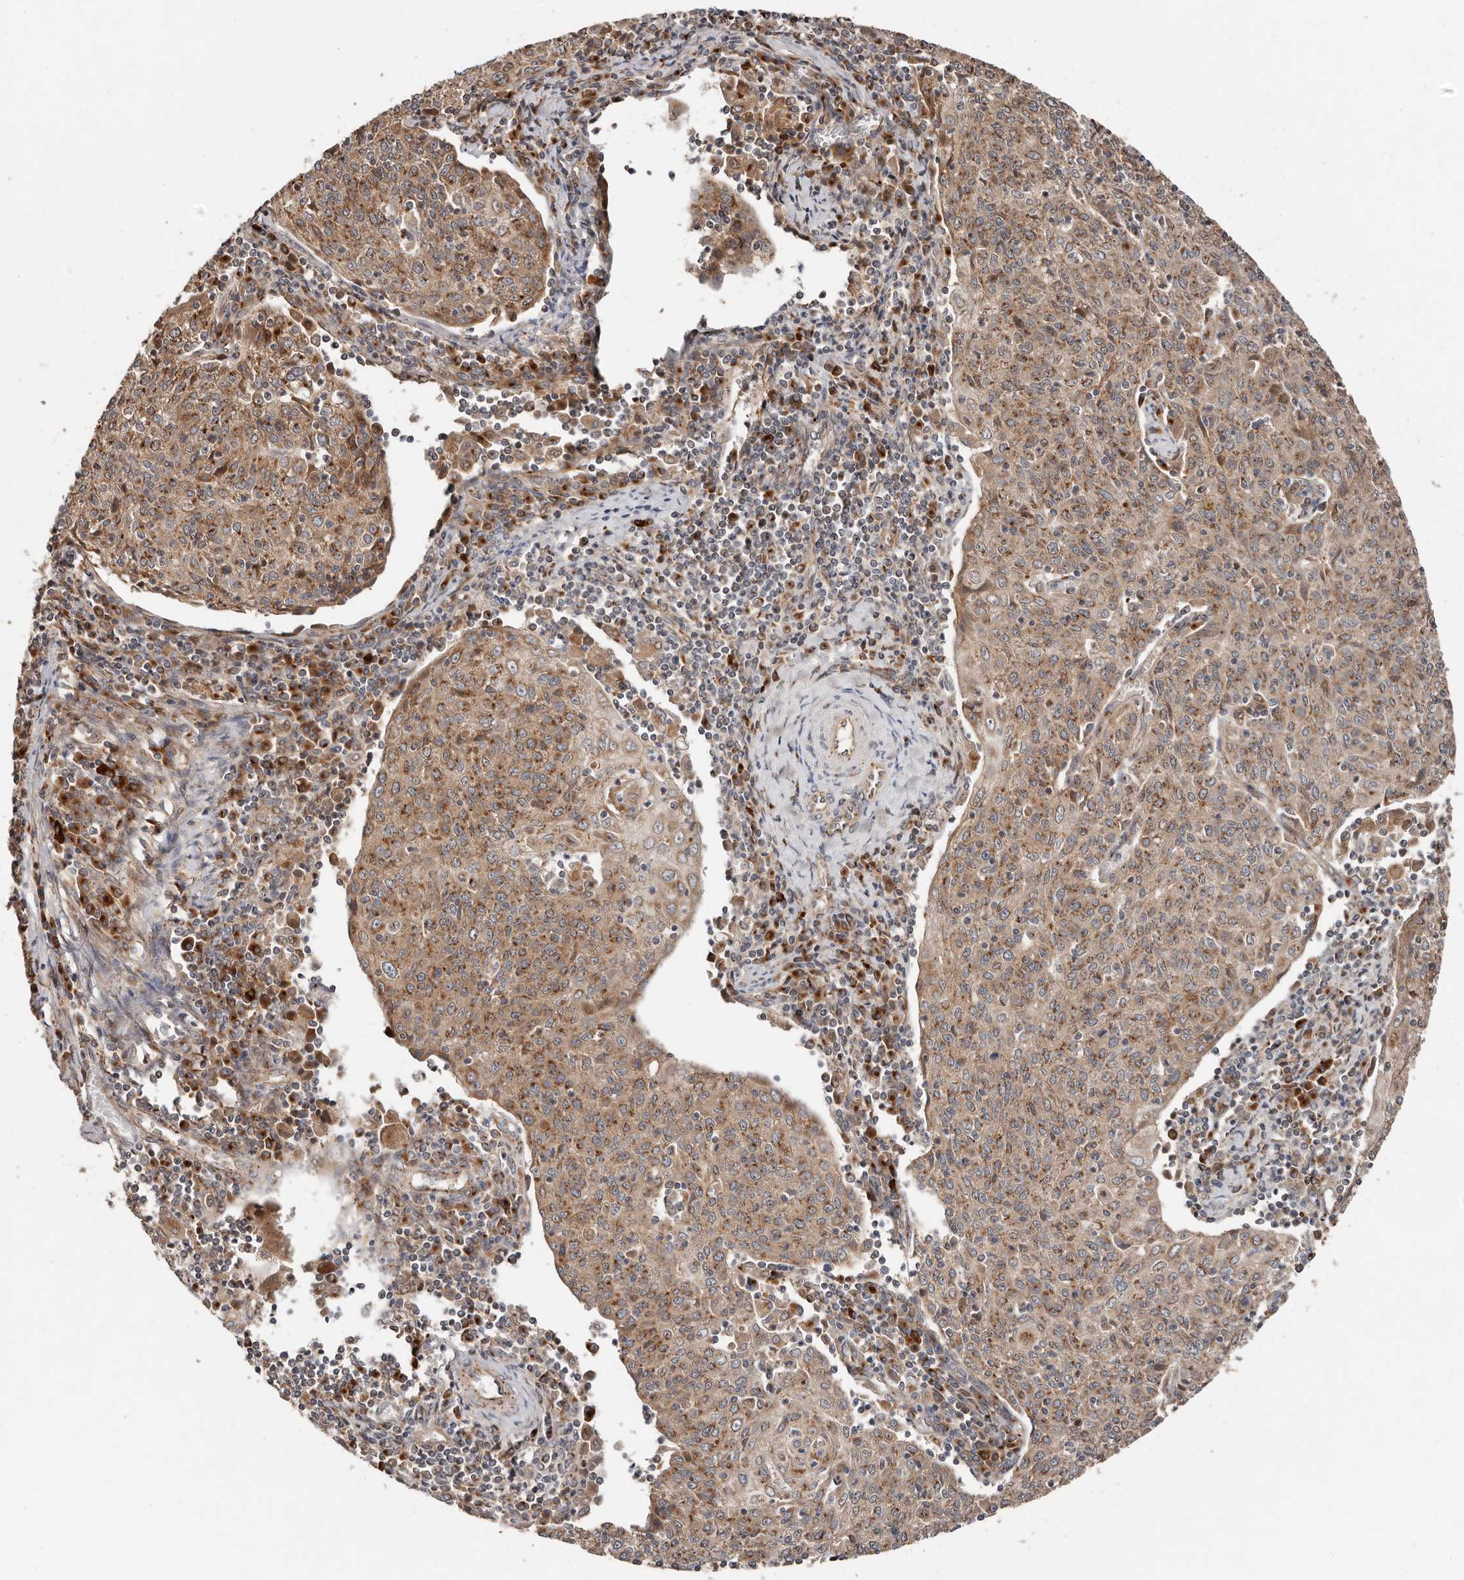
{"staining": {"intensity": "moderate", "quantity": ">75%", "location": "cytoplasmic/membranous"}, "tissue": "cervical cancer", "cell_type": "Tumor cells", "image_type": "cancer", "snomed": [{"axis": "morphology", "description": "Squamous cell carcinoma, NOS"}, {"axis": "topography", "description": "Cervix"}], "caption": "Cervical cancer (squamous cell carcinoma) stained with a brown dye reveals moderate cytoplasmic/membranous positive staining in about >75% of tumor cells.", "gene": "COG1", "patient": {"sex": "female", "age": 48}}